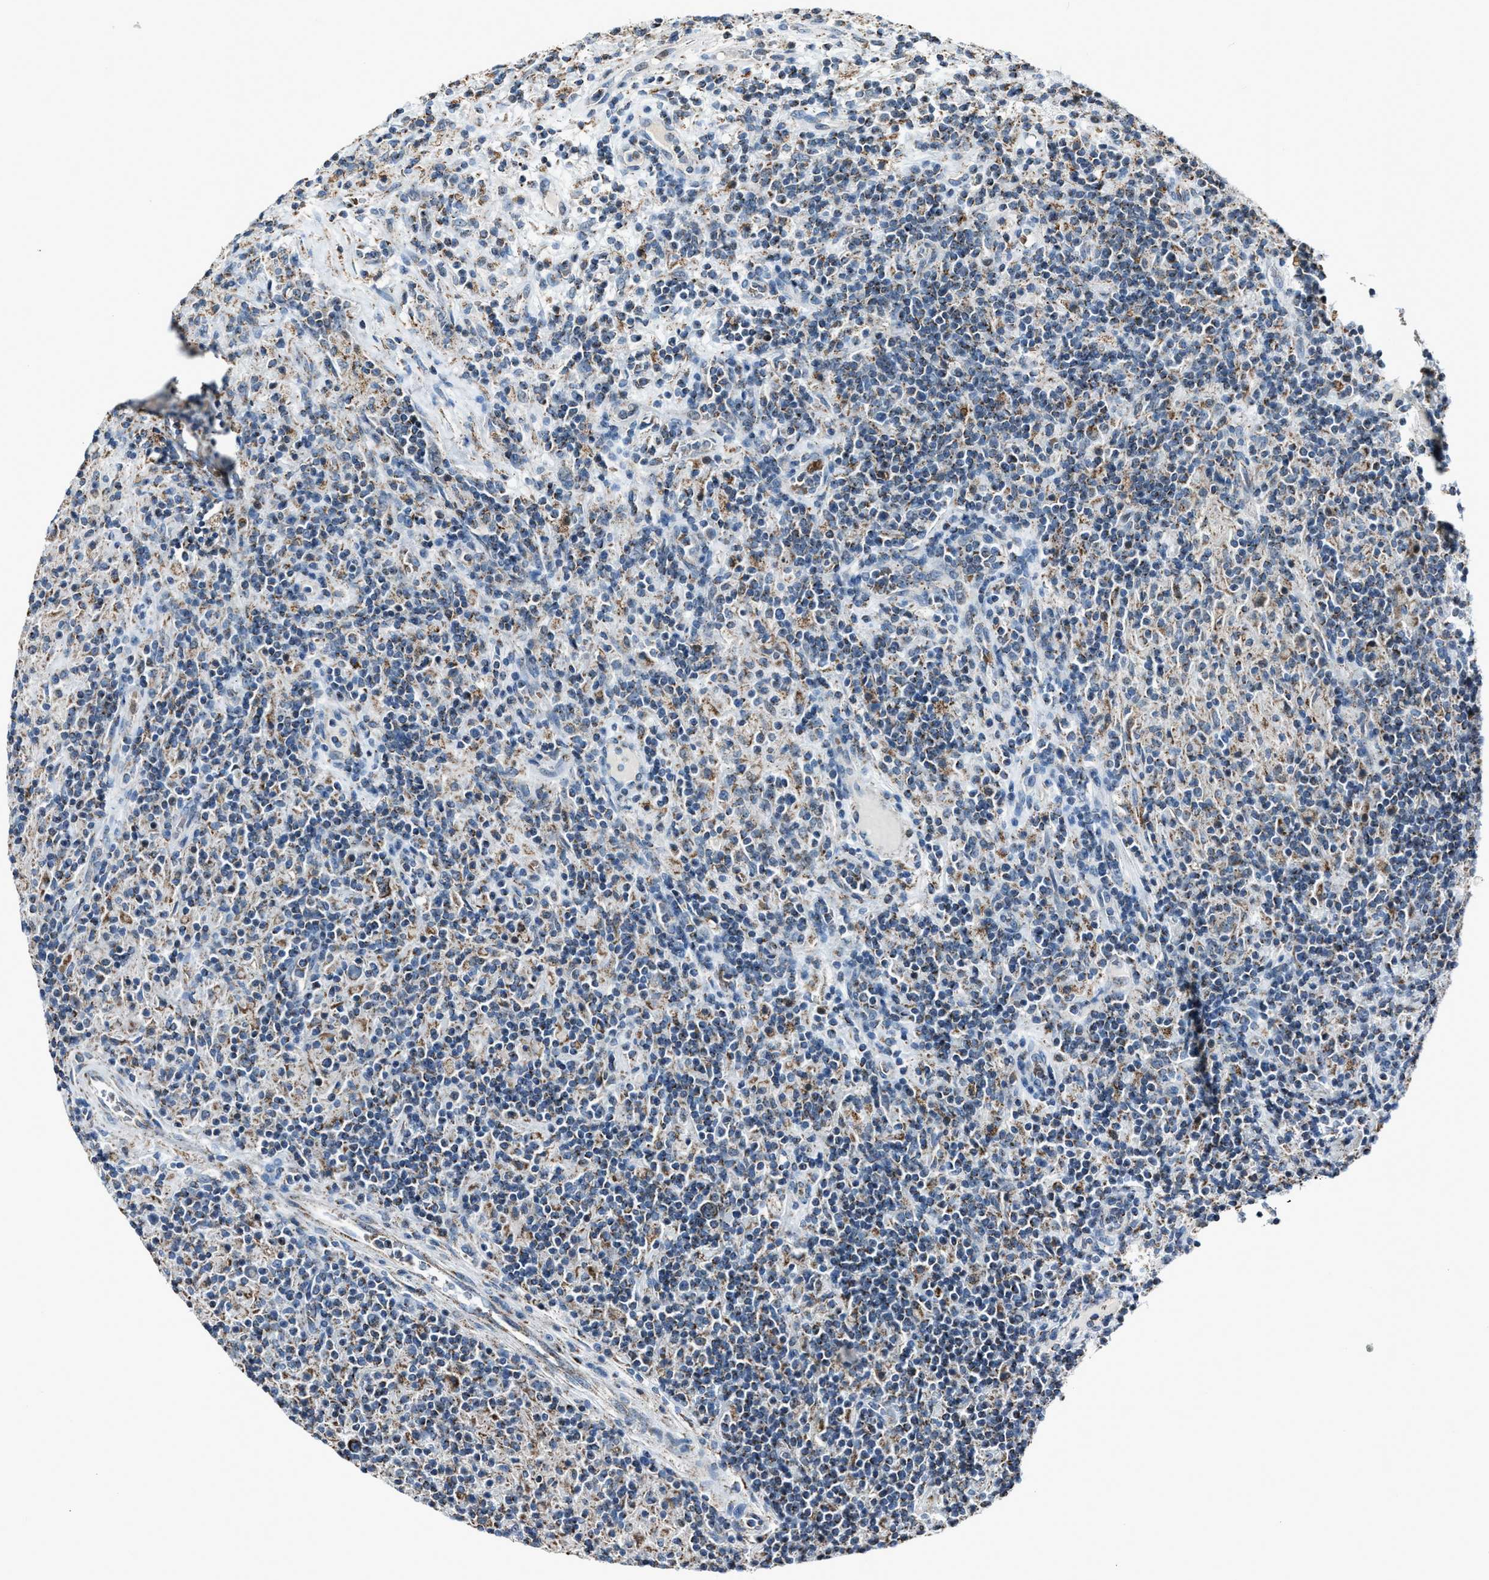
{"staining": {"intensity": "moderate", "quantity": "<25%", "location": "cytoplasmic/membranous"}, "tissue": "lymphoma", "cell_type": "Tumor cells", "image_type": "cancer", "snomed": [{"axis": "morphology", "description": "Hodgkin's disease, NOS"}, {"axis": "topography", "description": "Lymph node"}], "caption": "Immunohistochemistry of Hodgkin's disease demonstrates low levels of moderate cytoplasmic/membranous positivity in approximately <25% of tumor cells.", "gene": "CHN2", "patient": {"sex": "male", "age": 70}}